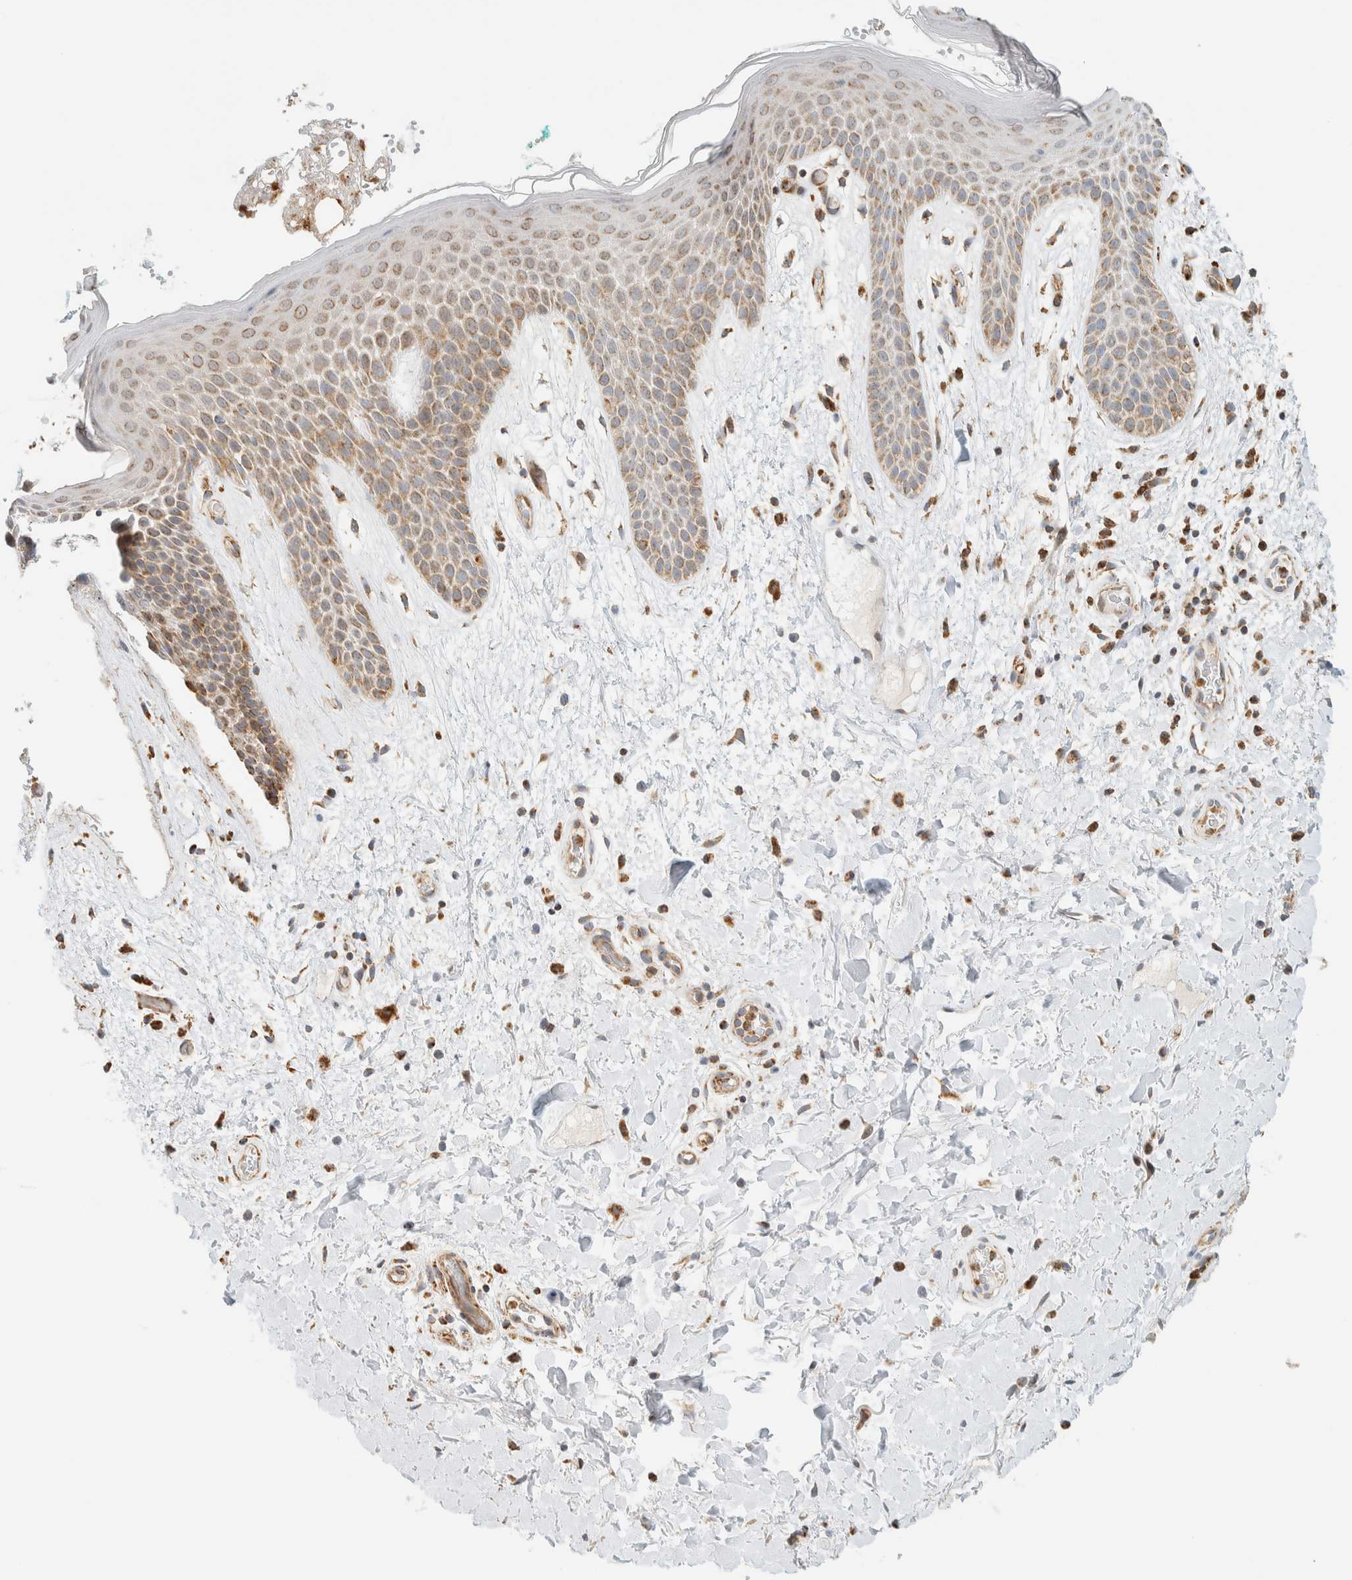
{"staining": {"intensity": "moderate", "quantity": ">75%", "location": "cytoplasmic/membranous"}, "tissue": "skin", "cell_type": "Epidermal cells", "image_type": "normal", "snomed": [{"axis": "morphology", "description": "Normal tissue, NOS"}, {"axis": "topography", "description": "Anal"}], "caption": "Human skin stained with a brown dye demonstrates moderate cytoplasmic/membranous positive positivity in approximately >75% of epidermal cells.", "gene": "KIFAP3", "patient": {"sex": "male", "age": 74}}